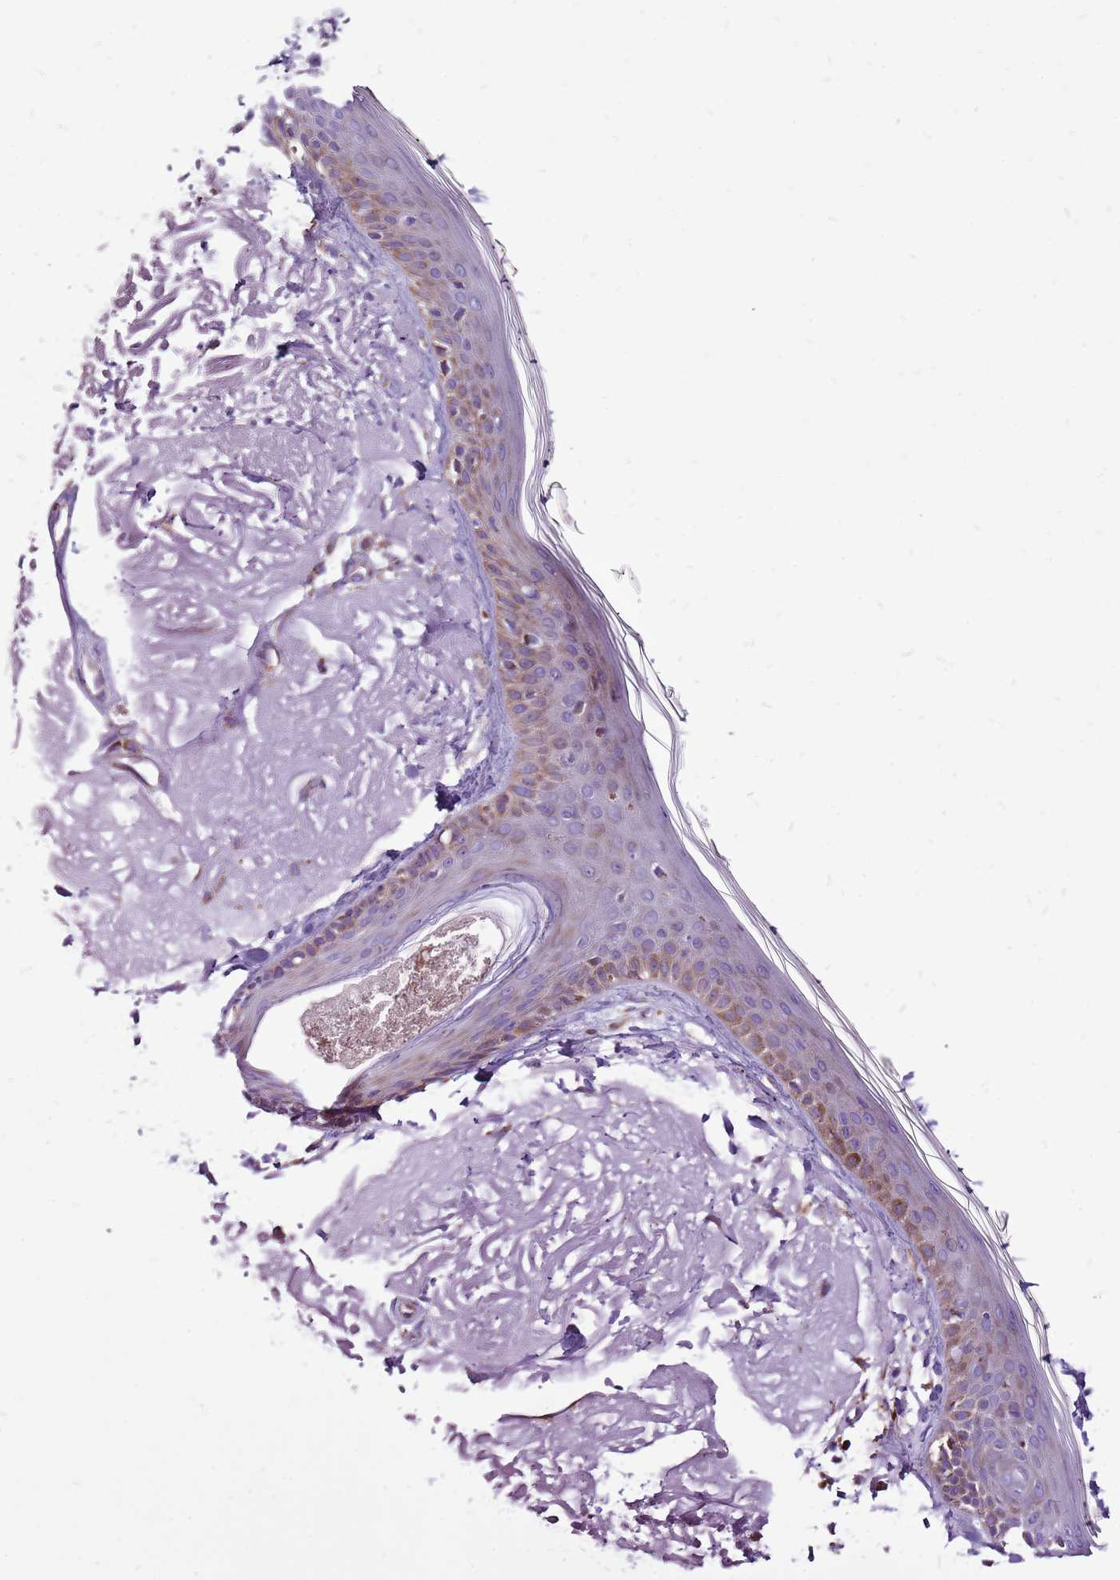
{"staining": {"intensity": "weak", "quantity": "<25%", "location": "cytoplasmic/membranous"}, "tissue": "skin", "cell_type": "Keratinocytes", "image_type": "normal", "snomed": [{"axis": "morphology", "description": "Normal tissue, NOS"}, {"axis": "topography", "description": "Skin"}, {"axis": "topography", "description": "Skeletal muscle"}], "caption": "Immunohistochemistry image of benign skin: human skin stained with DAB displays no significant protein staining in keratinocytes.", "gene": "GCDH", "patient": {"sex": "male", "age": 83}}